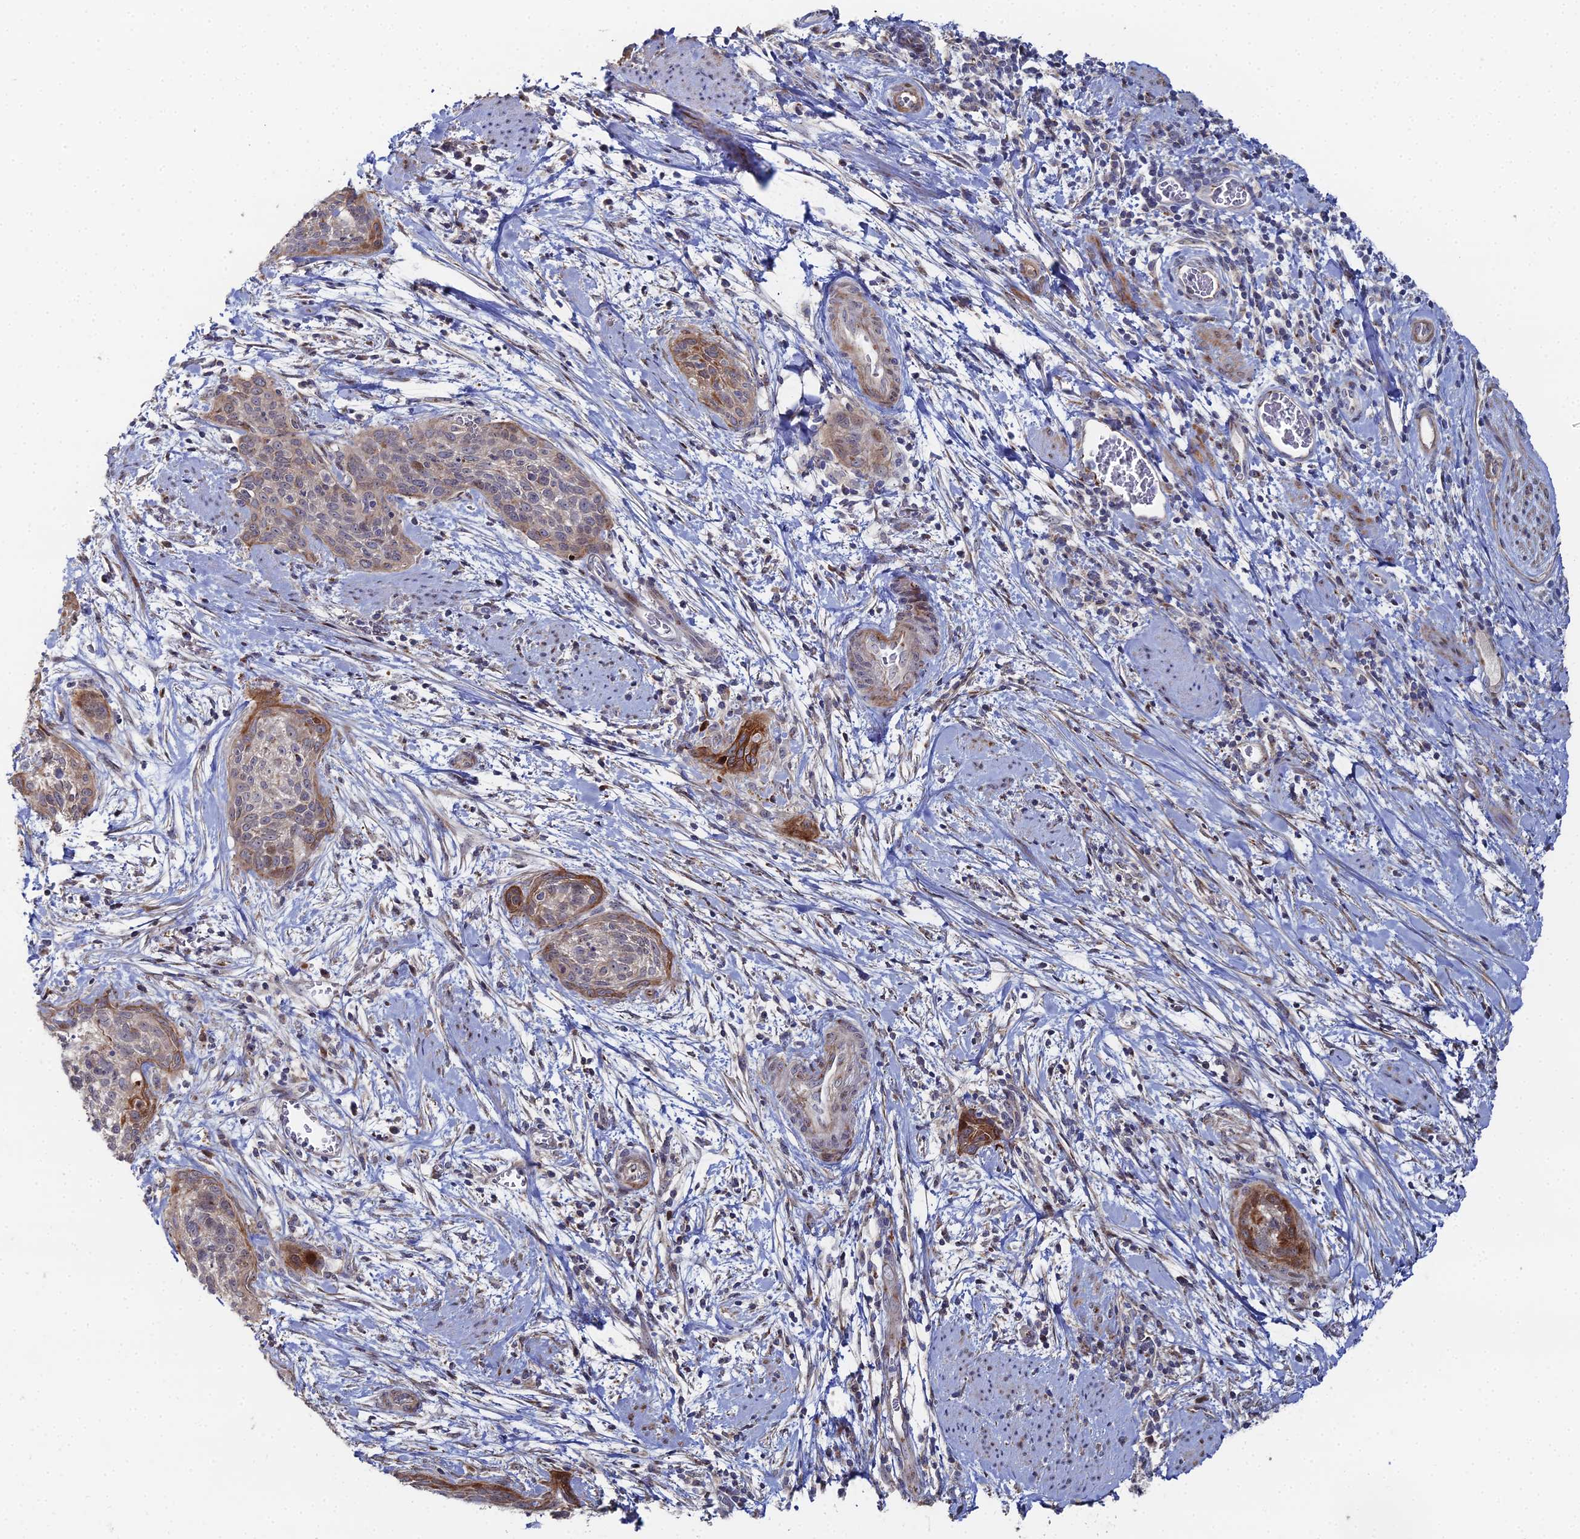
{"staining": {"intensity": "moderate", "quantity": "<25%", "location": "cytoplasmic/membranous"}, "tissue": "cervical cancer", "cell_type": "Tumor cells", "image_type": "cancer", "snomed": [{"axis": "morphology", "description": "Squamous cell carcinoma, NOS"}, {"axis": "topography", "description": "Cervix"}], "caption": "Human cervical squamous cell carcinoma stained for a protein (brown) reveals moderate cytoplasmic/membranous positive positivity in approximately <25% of tumor cells.", "gene": "SGMS1", "patient": {"sex": "female", "age": 55}}